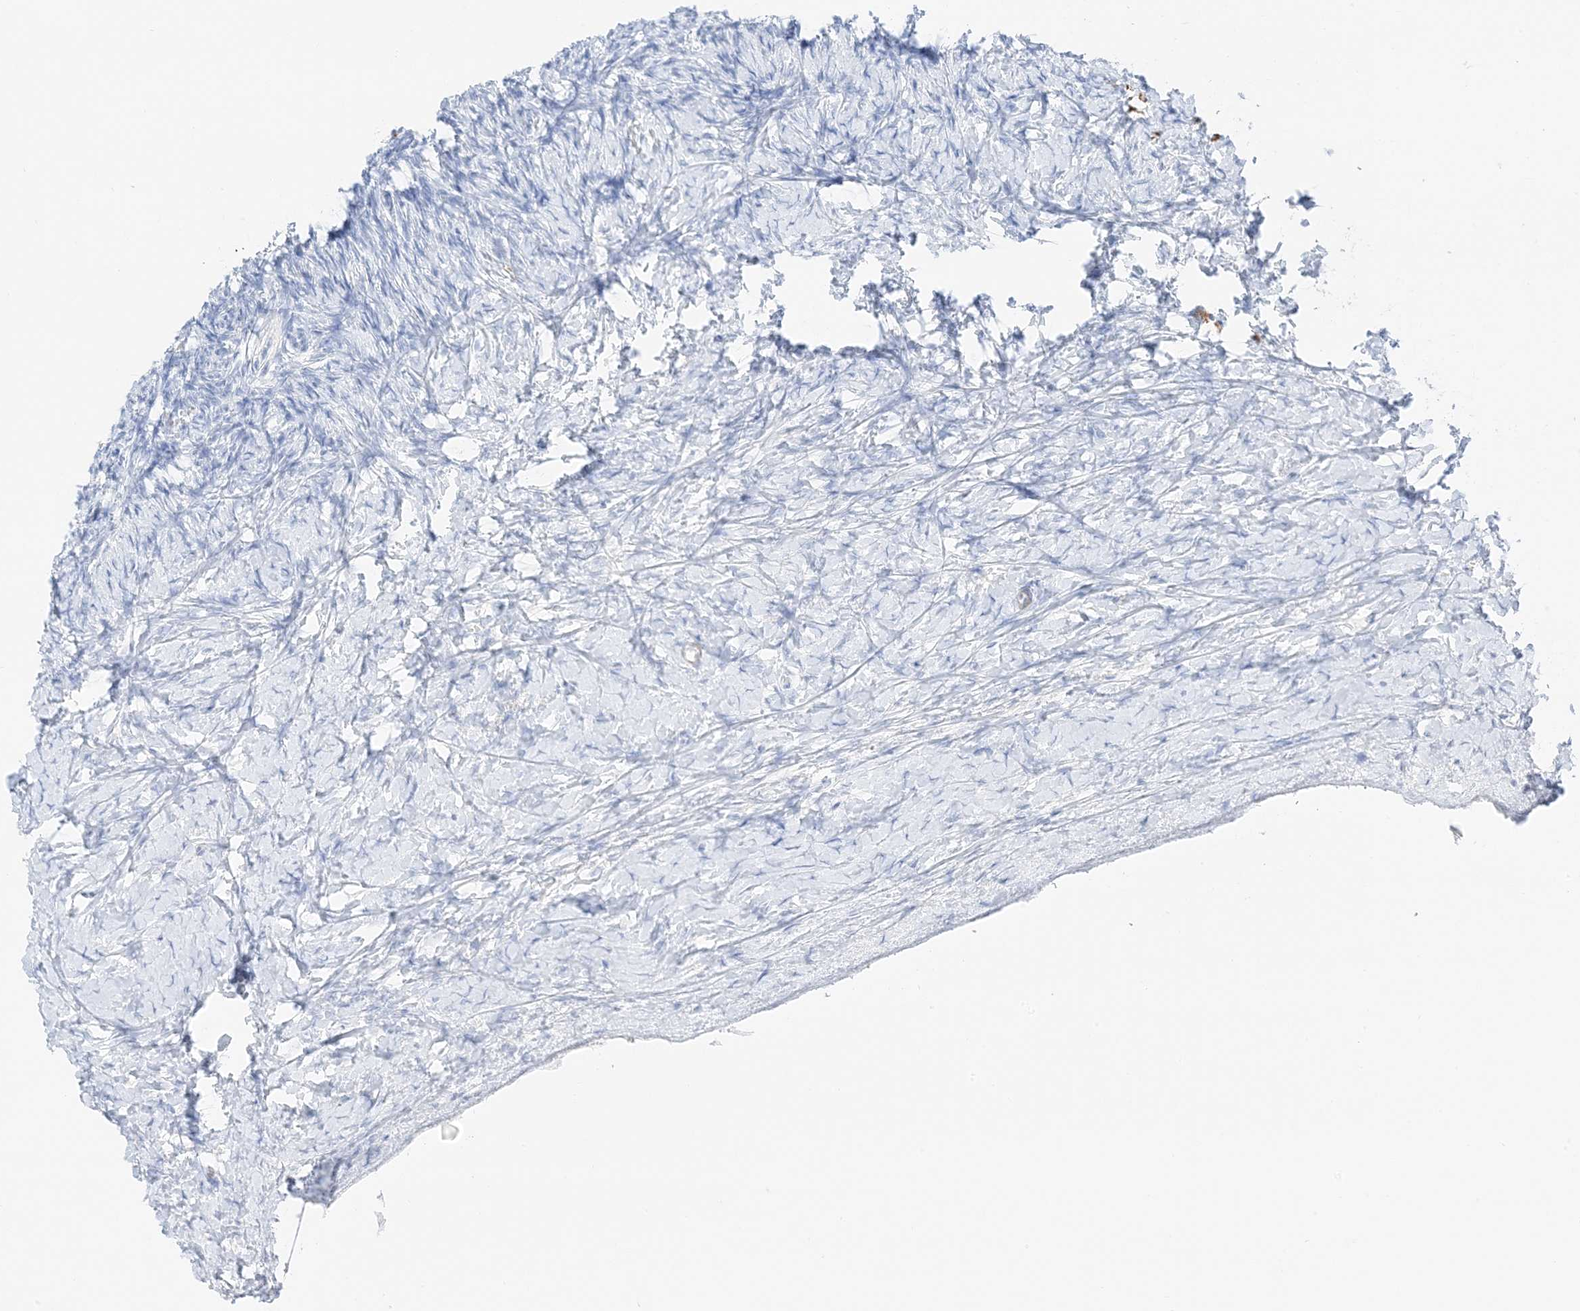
{"staining": {"intensity": "negative", "quantity": "none", "location": "none"}, "tissue": "ovary", "cell_type": "Ovarian stroma cells", "image_type": "normal", "snomed": [{"axis": "morphology", "description": "Normal tissue, NOS"}, {"axis": "morphology", "description": "Developmental malformation"}, {"axis": "topography", "description": "Ovary"}], "caption": "Immunohistochemical staining of unremarkable ovary demonstrates no significant staining in ovarian stroma cells. (DAB immunohistochemistry visualized using brightfield microscopy, high magnification).", "gene": "SLC22A13", "patient": {"sex": "female", "age": 39}}